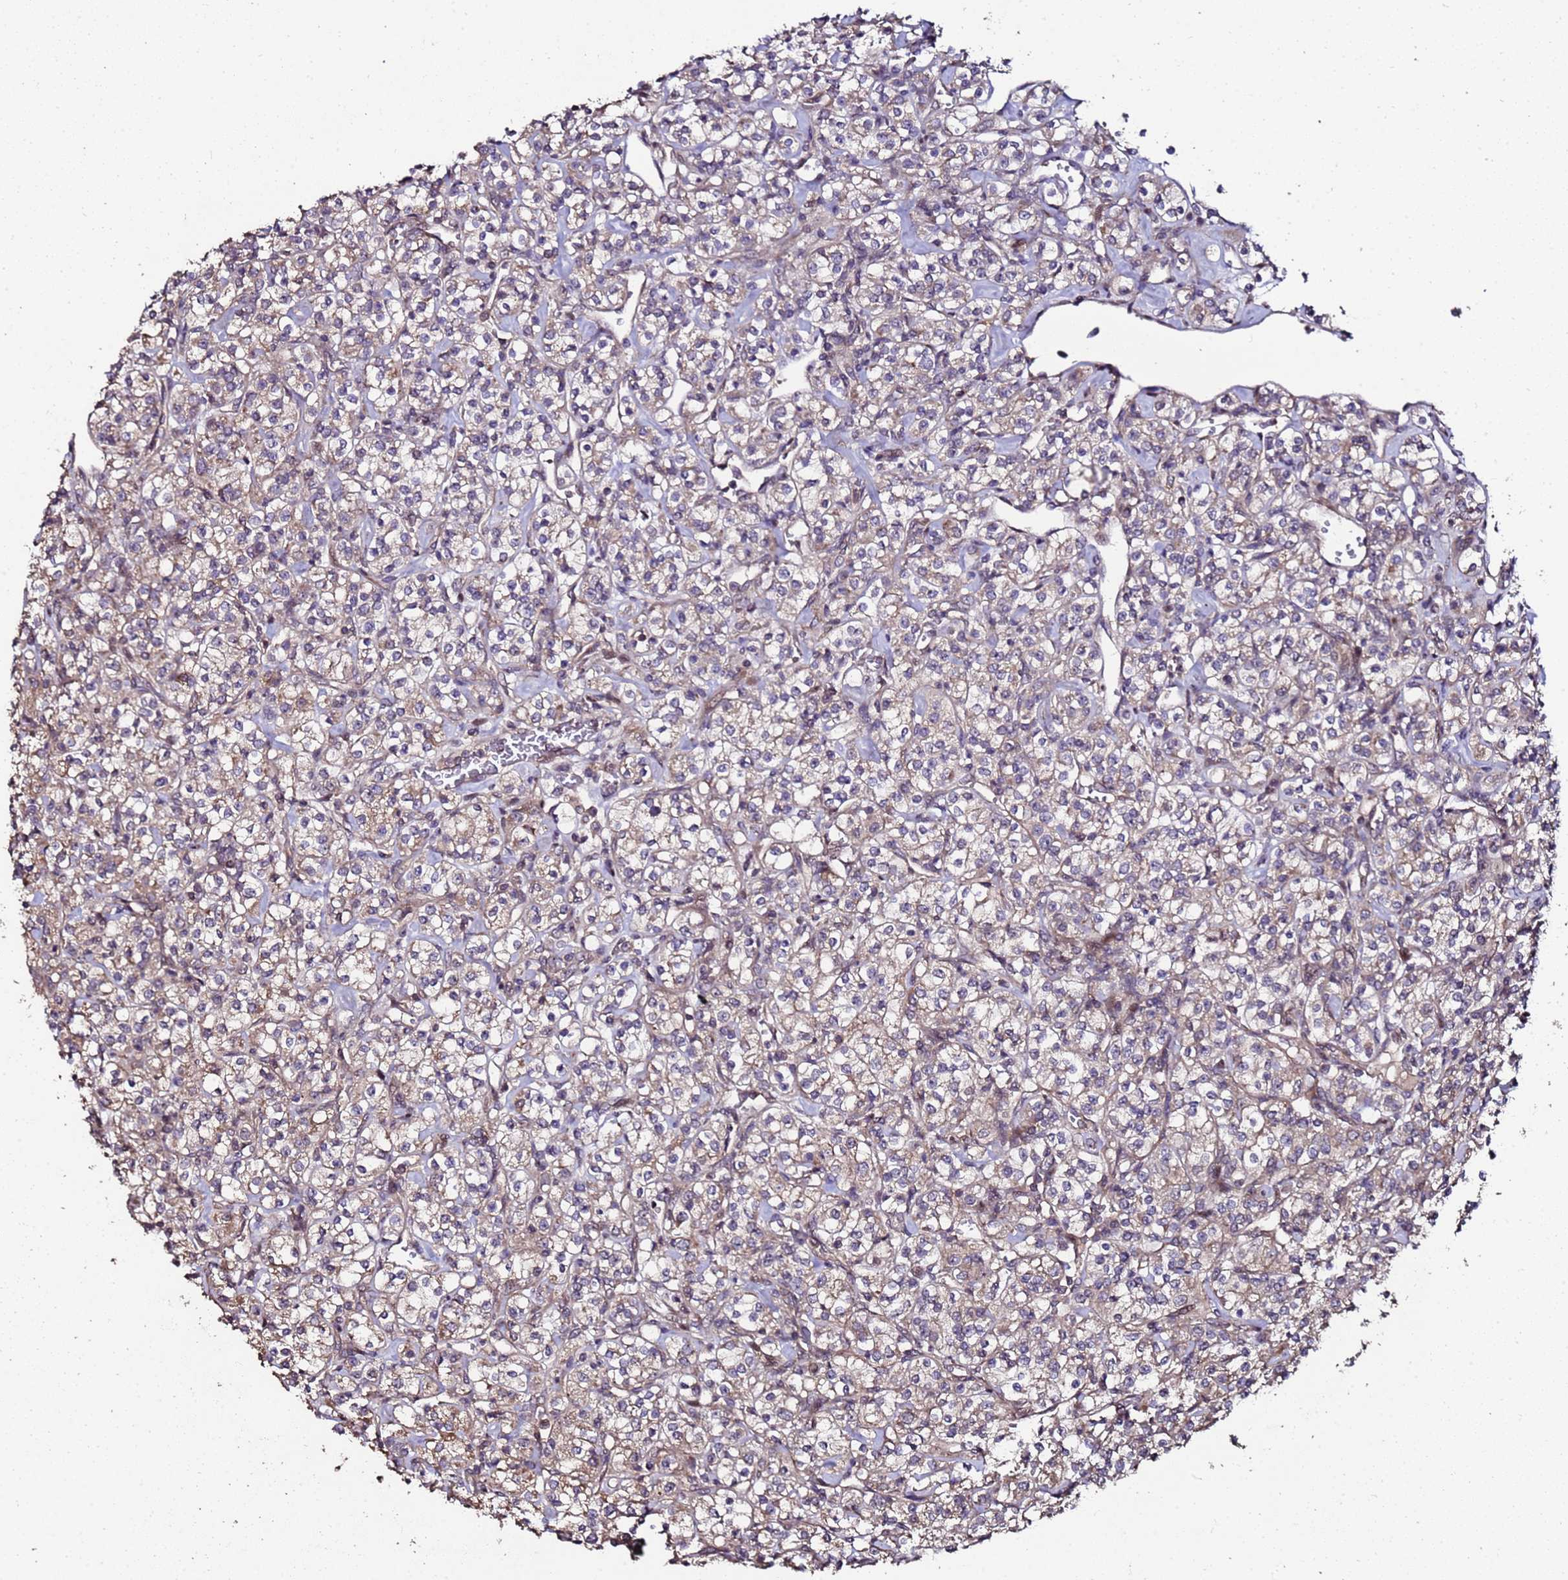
{"staining": {"intensity": "weak", "quantity": "25%-75%", "location": "cytoplasmic/membranous"}, "tissue": "renal cancer", "cell_type": "Tumor cells", "image_type": "cancer", "snomed": [{"axis": "morphology", "description": "Adenocarcinoma, NOS"}, {"axis": "topography", "description": "Kidney"}], "caption": "An image of human renal cancer (adenocarcinoma) stained for a protein displays weak cytoplasmic/membranous brown staining in tumor cells.", "gene": "PRODH", "patient": {"sex": "male", "age": 77}}